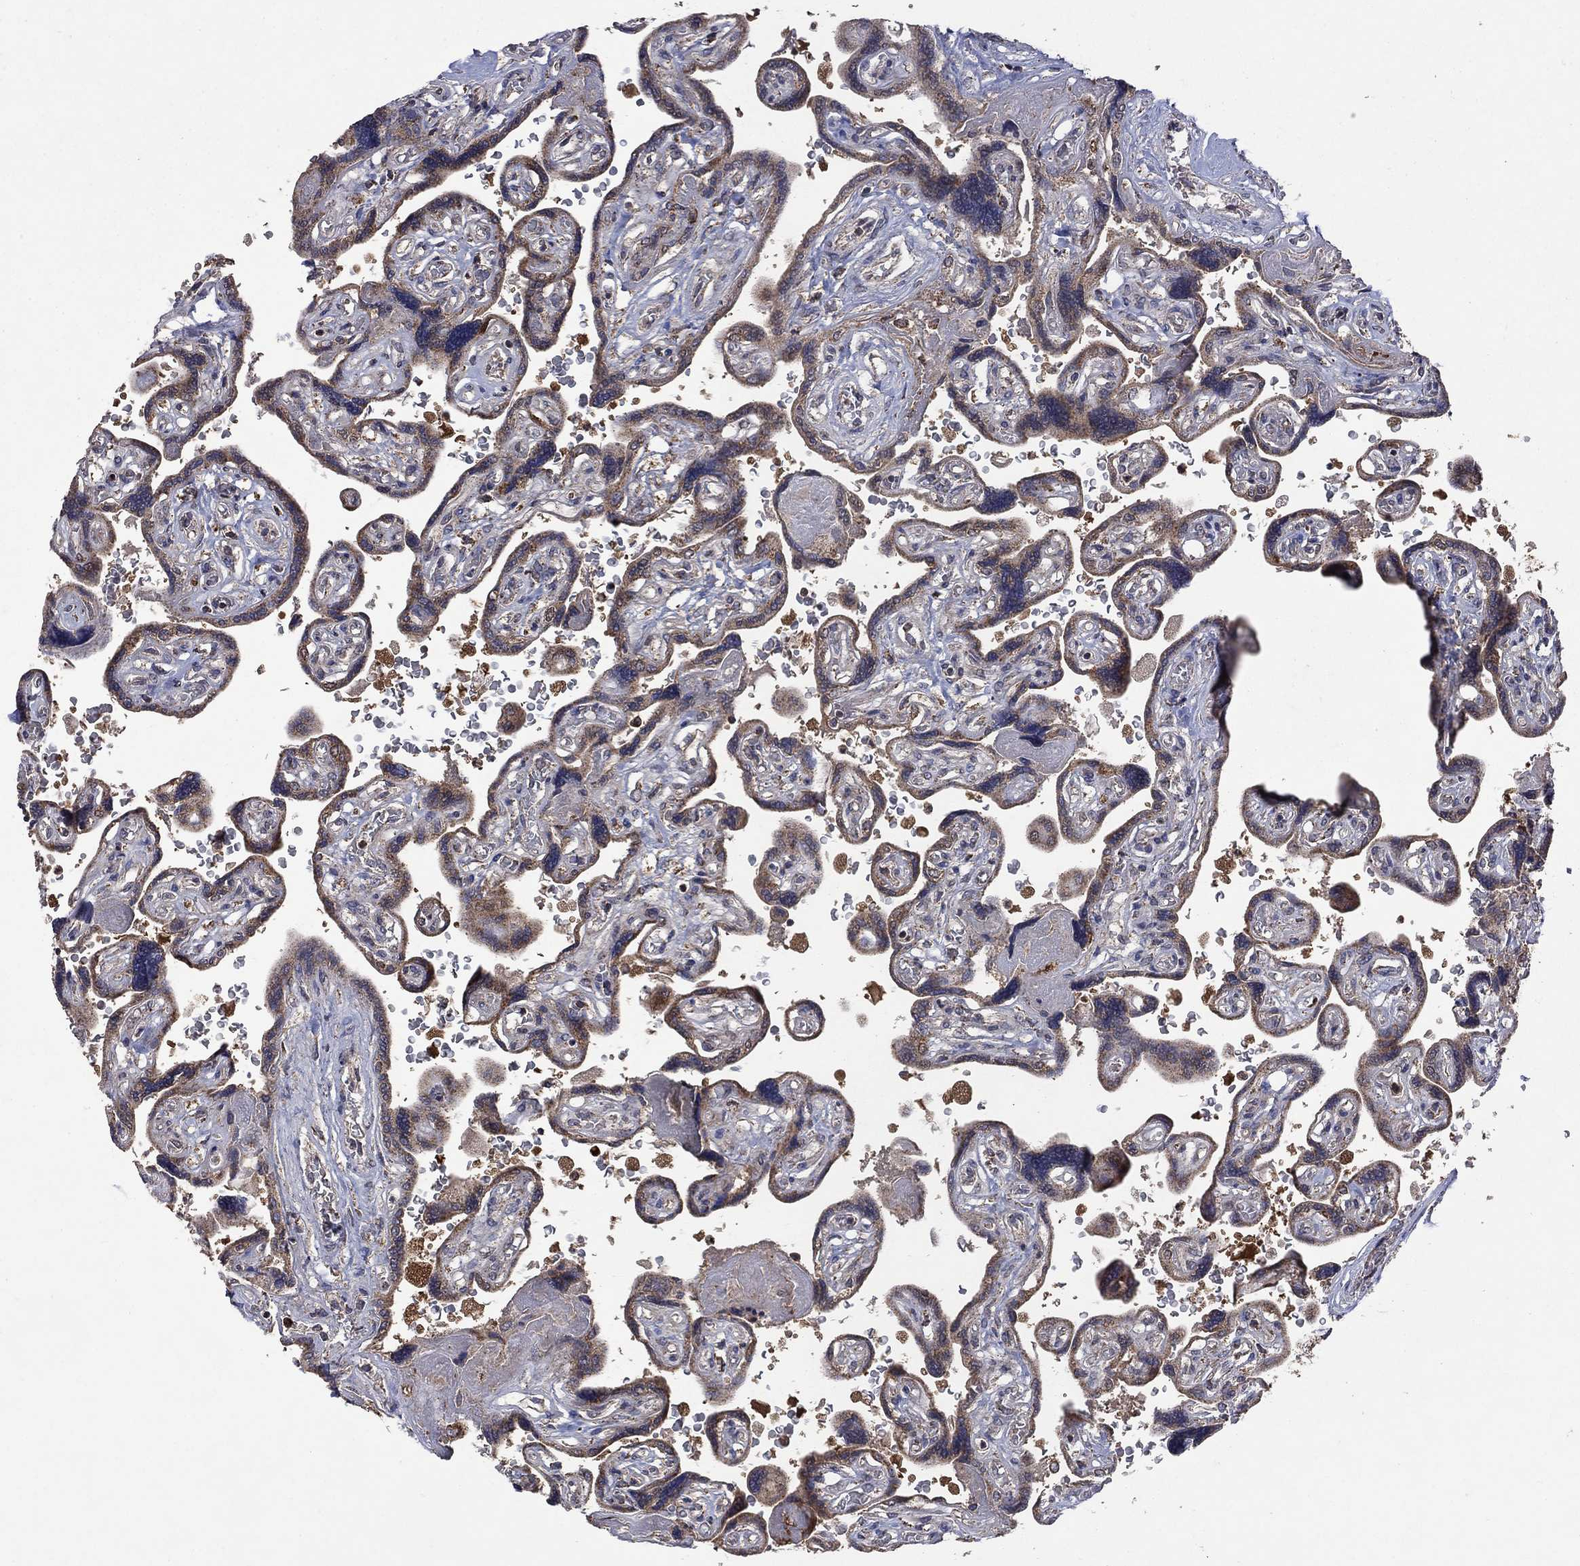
{"staining": {"intensity": "weak", "quantity": "25%-75%", "location": "cytoplasmic/membranous"}, "tissue": "placenta", "cell_type": "Decidual cells", "image_type": "normal", "snomed": [{"axis": "morphology", "description": "Normal tissue, NOS"}, {"axis": "topography", "description": "Placenta"}], "caption": "Normal placenta demonstrates weak cytoplasmic/membranous staining in about 25%-75% of decidual cells (DAB (3,3'-diaminobenzidine) IHC, brown staining for protein, blue staining for nuclei)..", "gene": "DPH1", "patient": {"sex": "female", "age": 32}}